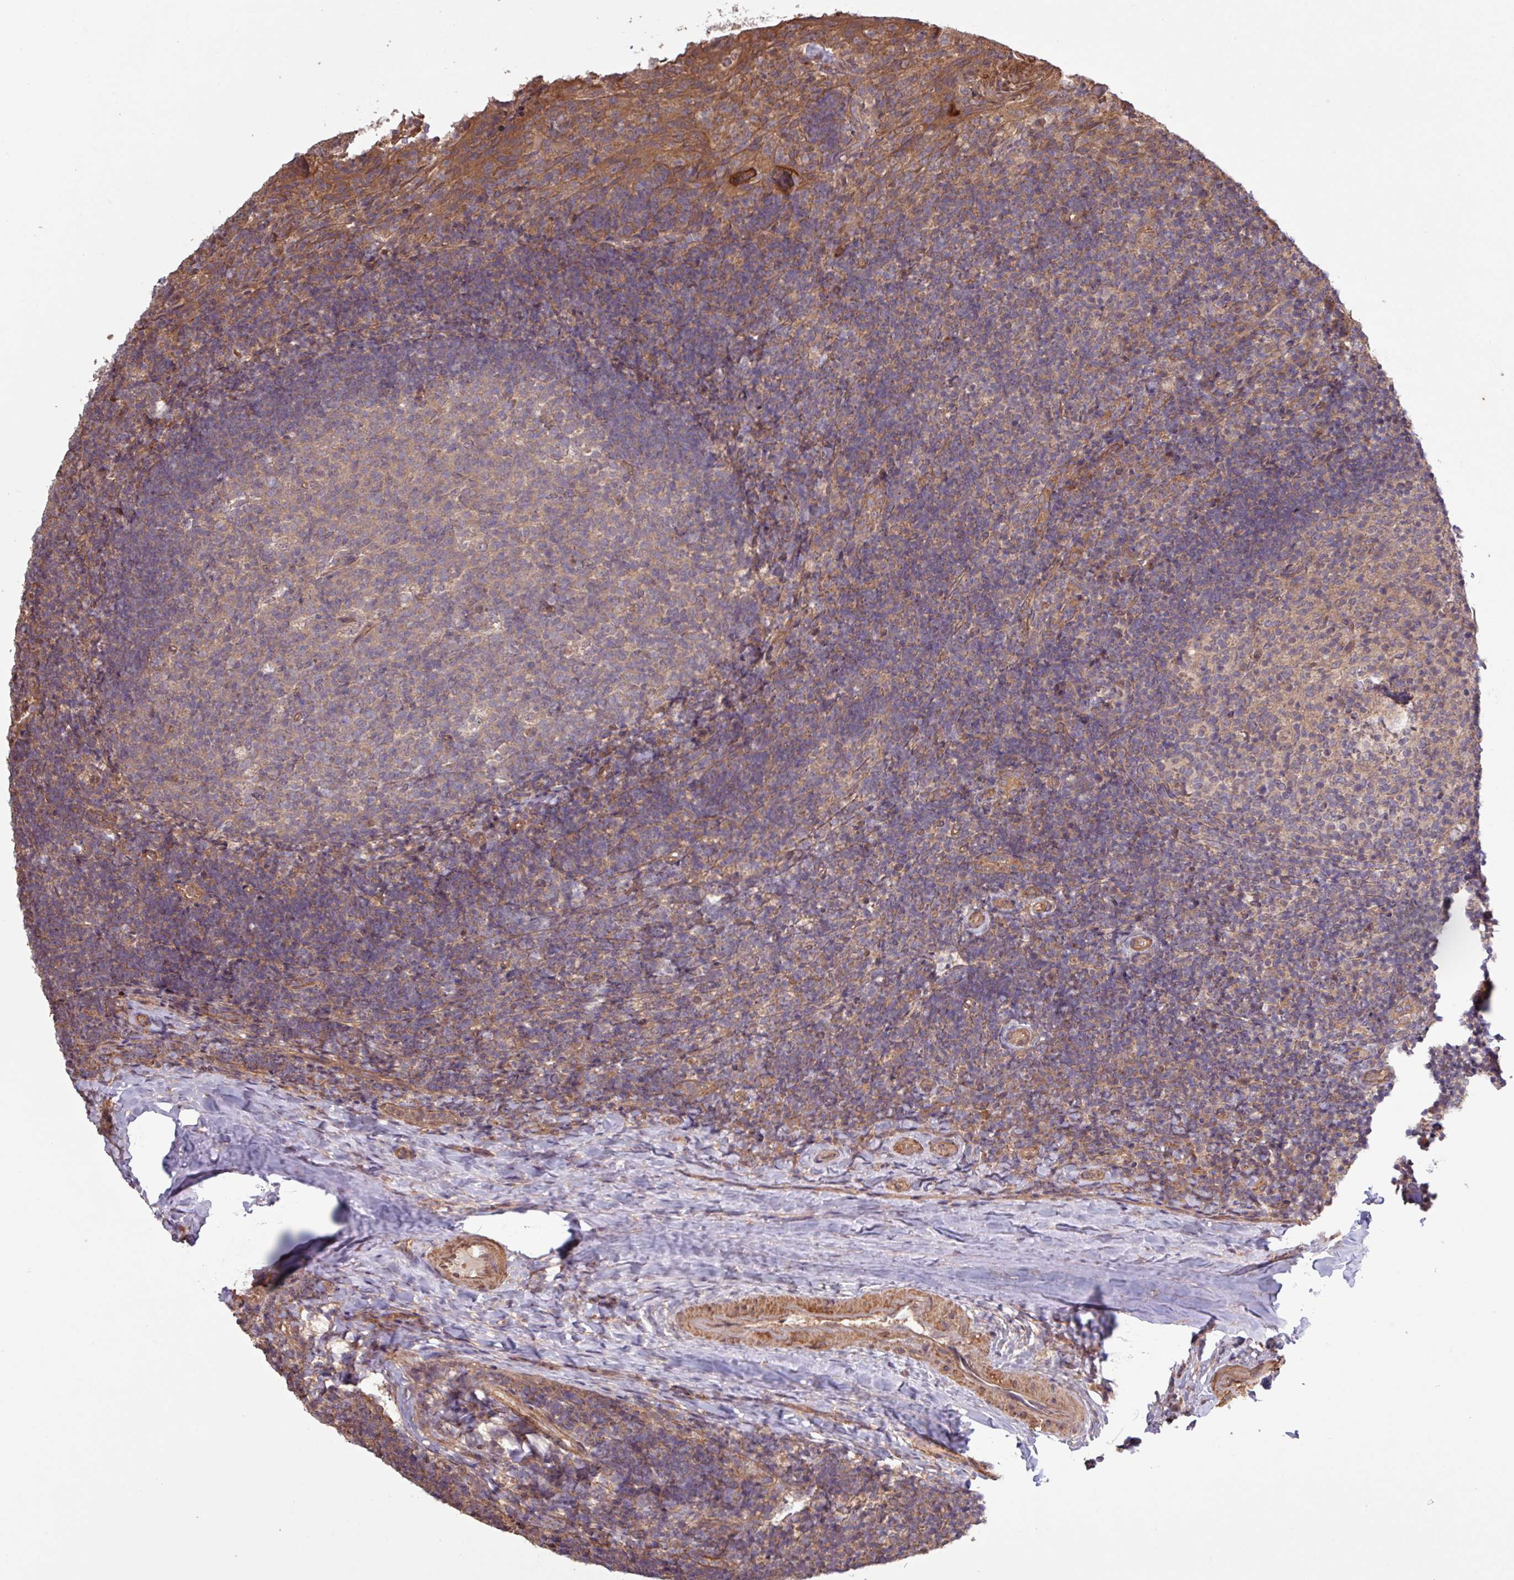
{"staining": {"intensity": "weak", "quantity": "<25%", "location": "cytoplasmic/membranous"}, "tissue": "tonsil", "cell_type": "Germinal center cells", "image_type": "normal", "snomed": [{"axis": "morphology", "description": "Normal tissue, NOS"}, {"axis": "topography", "description": "Tonsil"}], "caption": "This is a histopathology image of immunohistochemistry (IHC) staining of unremarkable tonsil, which shows no positivity in germinal center cells.", "gene": "TRABD2A", "patient": {"sex": "female", "age": 10}}